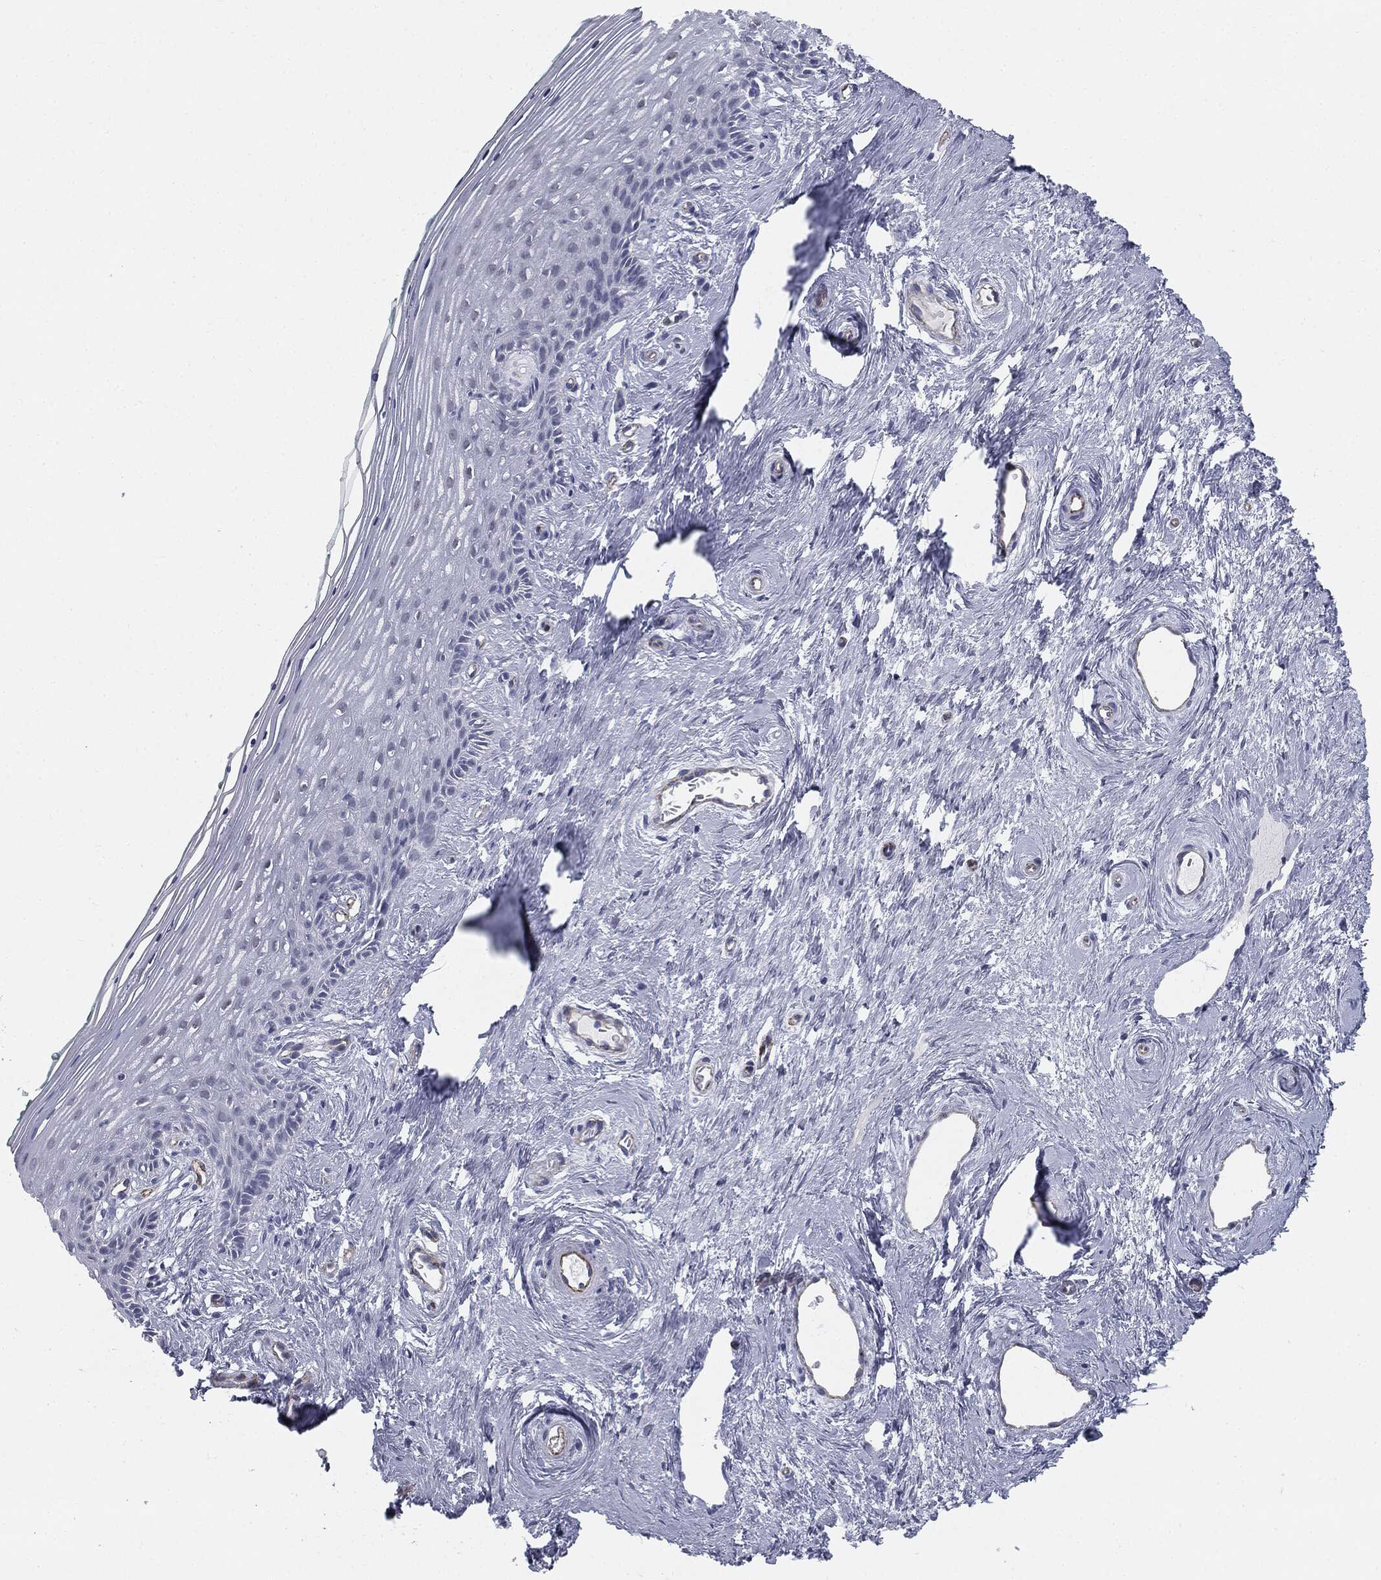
{"staining": {"intensity": "negative", "quantity": "none", "location": "none"}, "tissue": "vagina", "cell_type": "Squamous epithelial cells", "image_type": "normal", "snomed": [{"axis": "morphology", "description": "Normal tissue, NOS"}, {"axis": "topography", "description": "Vagina"}], "caption": "Vagina was stained to show a protein in brown. There is no significant expression in squamous epithelial cells. Nuclei are stained in blue.", "gene": "MUC5AC", "patient": {"sex": "female", "age": 45}}